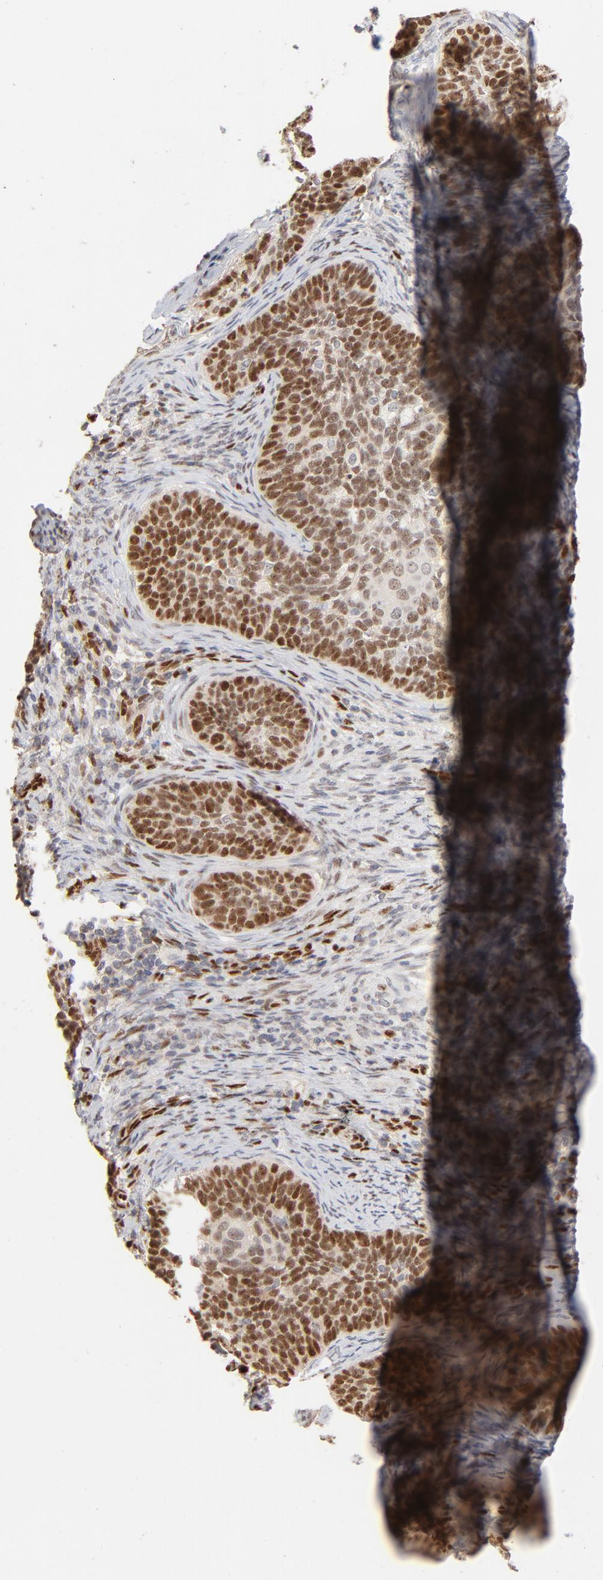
{"staining": {"intensity": "moderate", "quantity": "25%-75%", "location": "nuclear"}, "tissue": "cervical cancer", "cell_type": "Tumor cells", "image_type": "cancer", "snomed": [{"axis": "morphology", "description": "Squamous cell carcinoma, NOS"}, {"axis": "topography", "description": "Cervix"}], "caption": "Human cervical cancer (squamous cell carcinoma) stained with a protein marker demonstrates moderate staining in tumor cells.", "gene": "NFIB", "patient": {"sex": "female", "age": 33}}